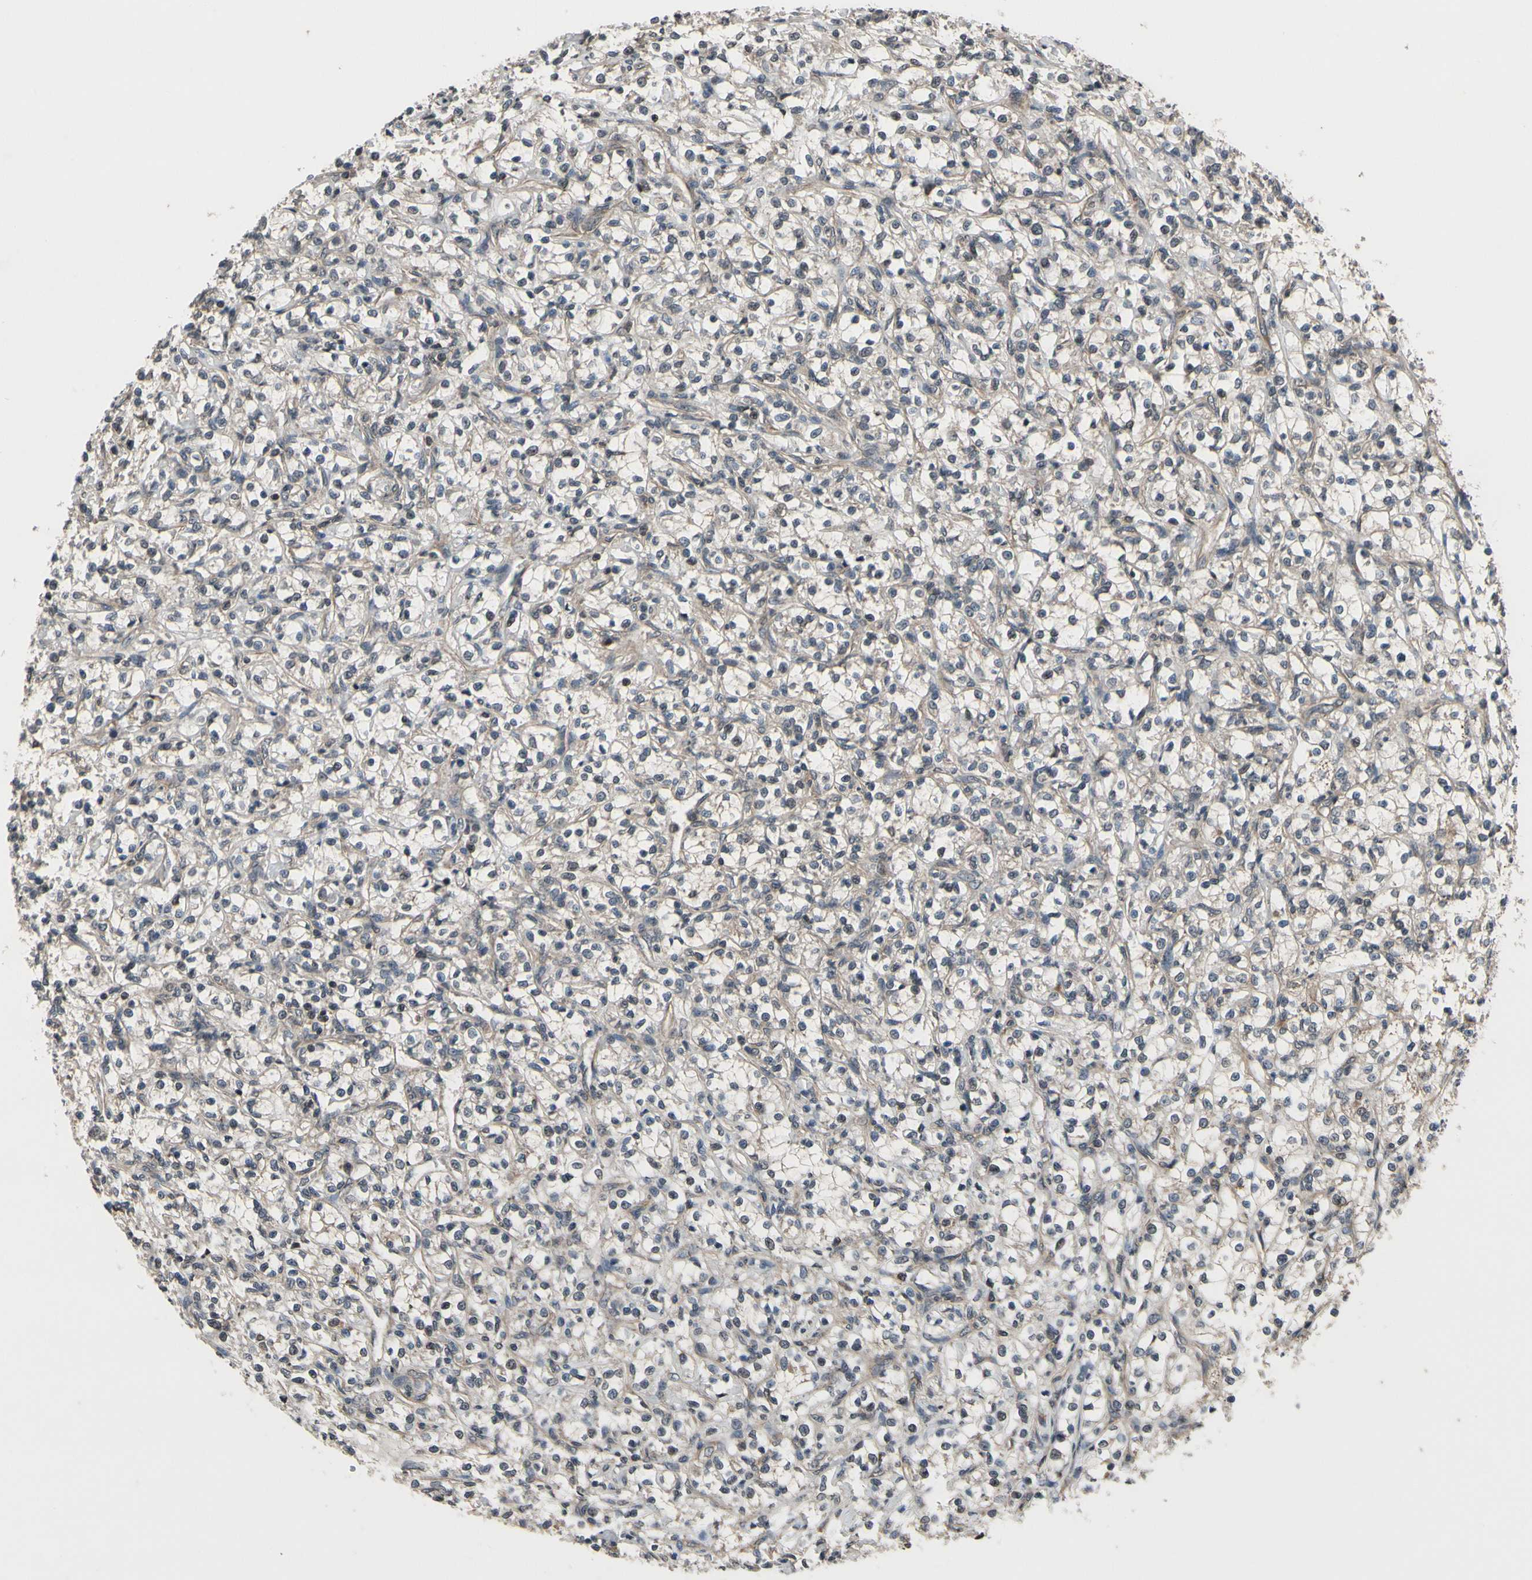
{"staining": {"intensity": "weak", "quantity": "25%-75%", "location": "cytoplasmic/membranous"}, "tissue": "renal cancer", "cell_type": "Tumor cells", "image_type": "cancer", "snomed": [{"axis": "morphology", "description": "Adenocarcinoma, NOS"}, {"axis": "topography", "description": "Kidney"}], "caption": "Human renal cancer stained with a brown dye demonstrates weak cytoplasmic/membranous positive positivity in about 25%-75% of tumor cells.", "gene": "MBTPS2", "patient": {"sex": "female", "age": 69}}